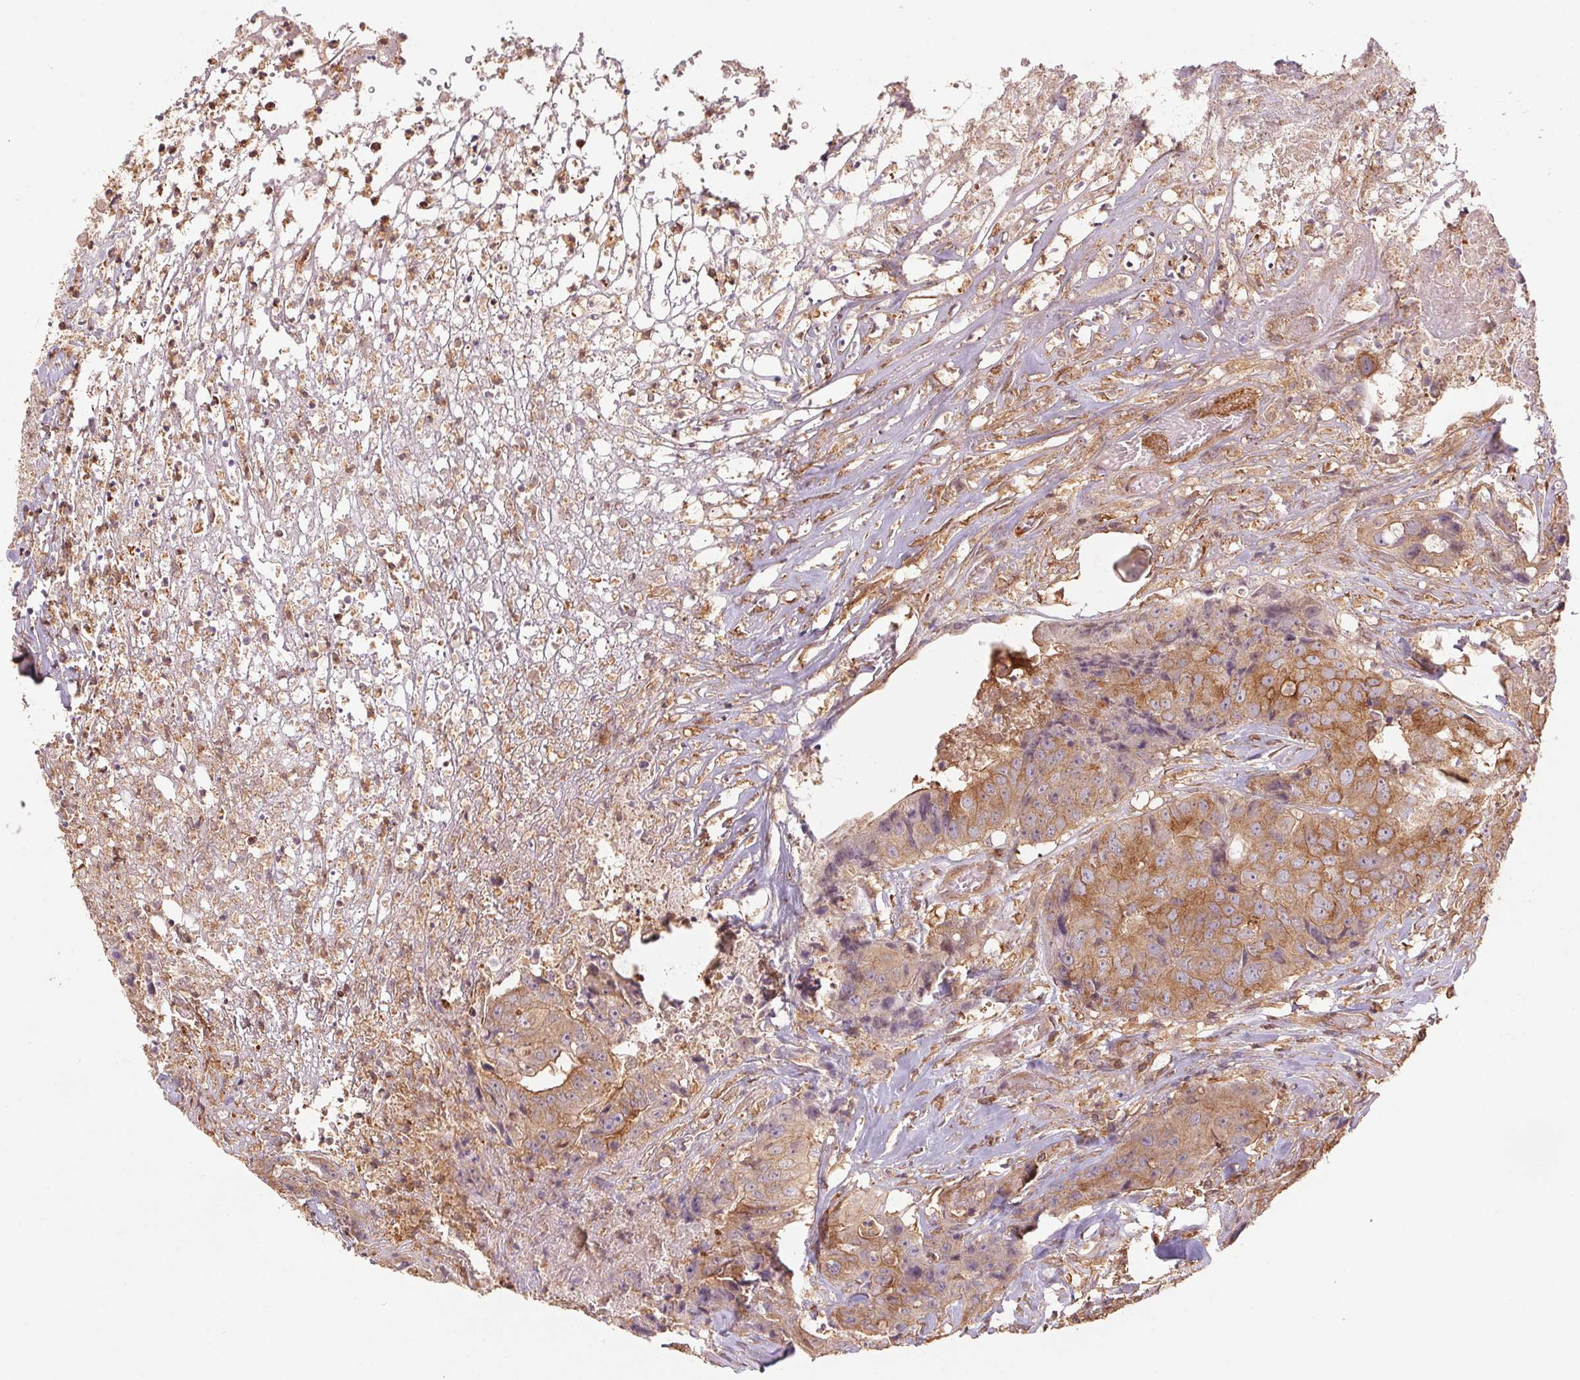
{"staining": {"intensity": "moderate", "quantity": ">75%", "location": "cytoplasmic/membranous"}, "tissue": "colorectal cancer", "cell_type": "Tumor cells", "image_type": "cancer", "snomed": [{"axis": "morphology", "description": "Adenocarcinoma, NOS"}, {"axis": "topography", "description": "Rectum"}], "caption": "Brown immunohistochemical staining in human colorectal adenocarcinoma exhibits moderate cytoplasmic/membranous staining in about >75% of tumor cells.", "gene": "TUBA3D", "patient": {"sex": "female", "age": 62}}